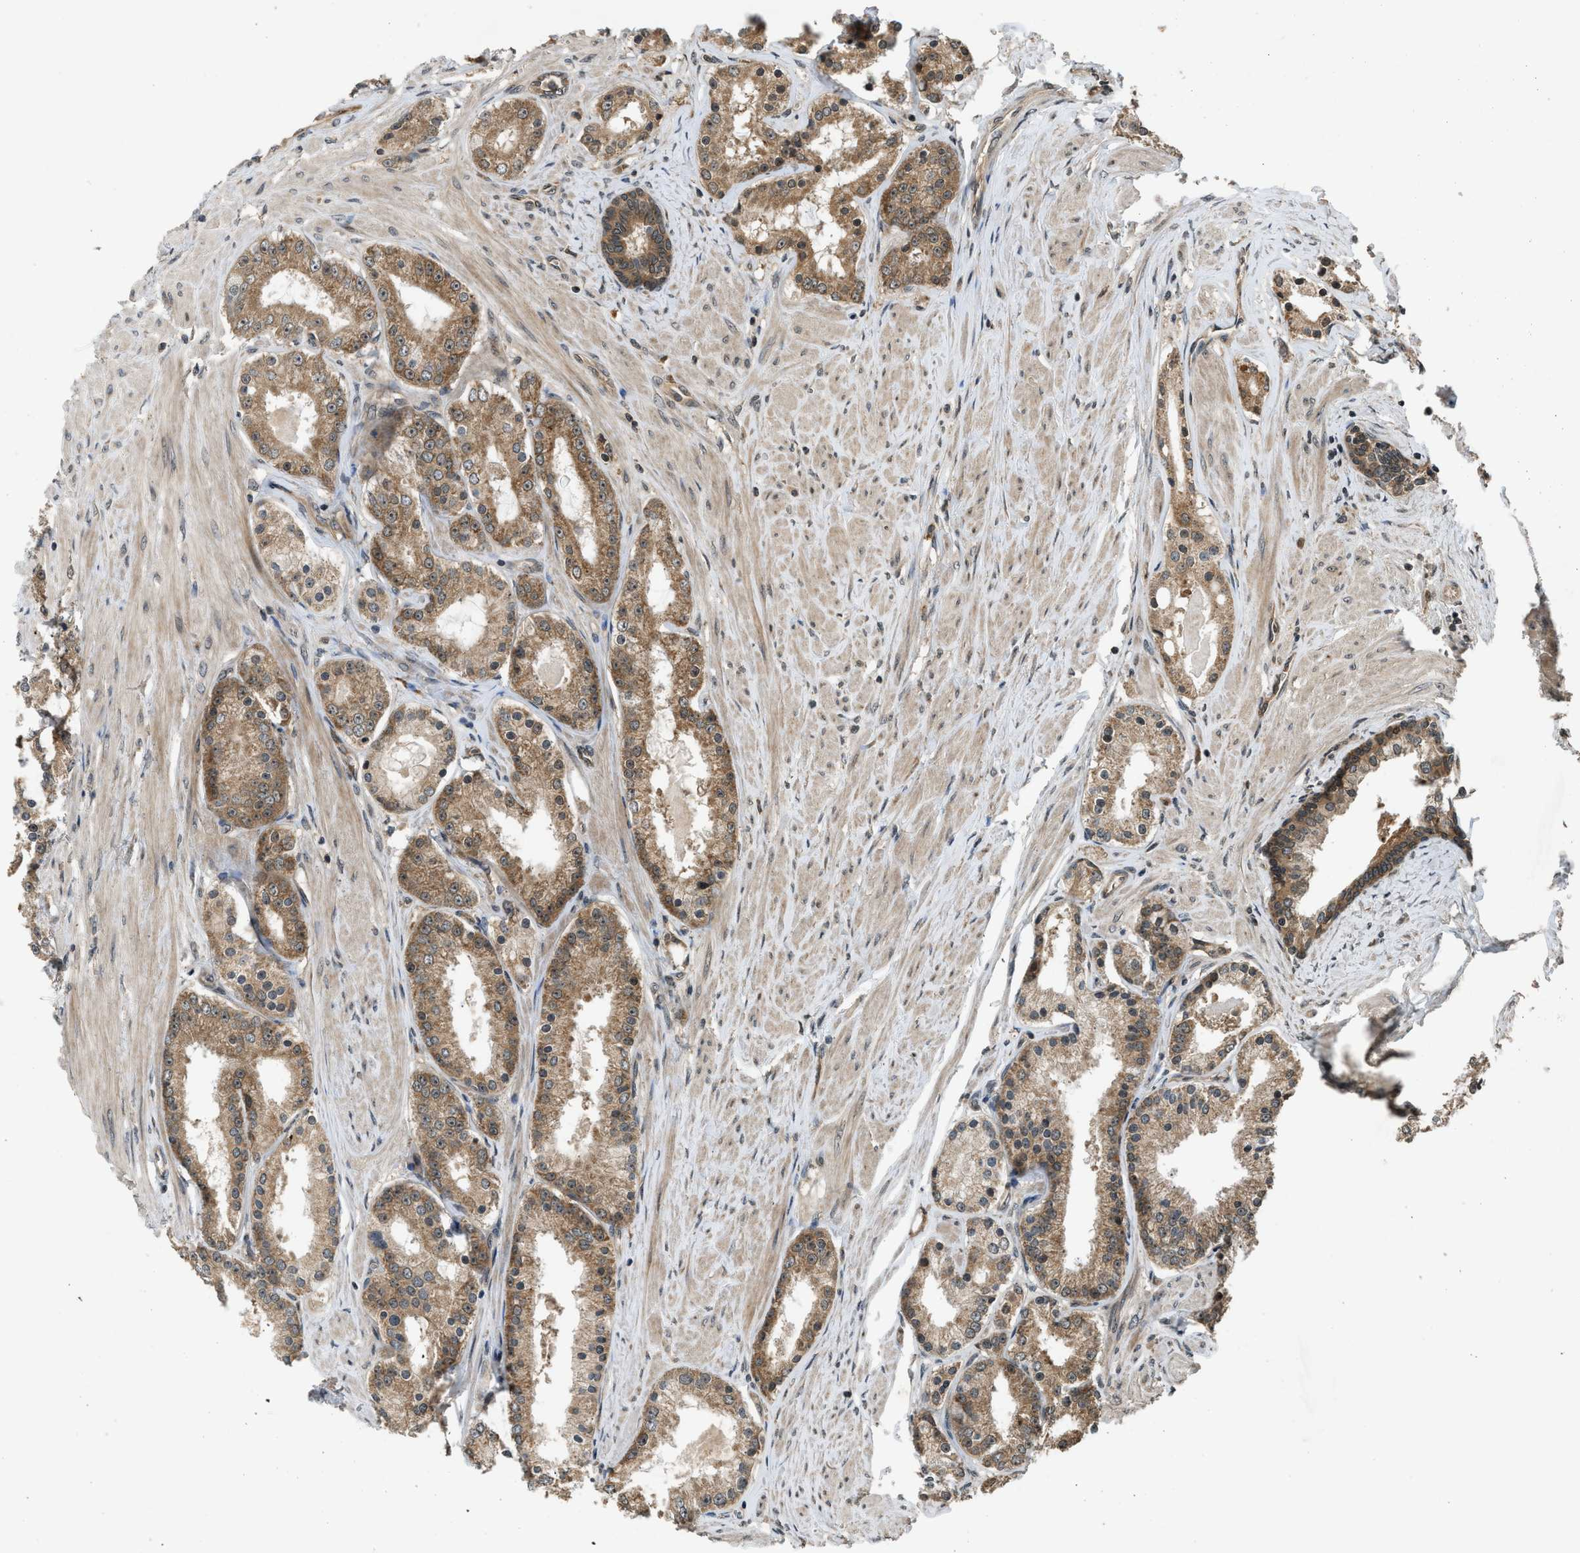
{"staining": {"intensity": "moderate", "quantity": ">75%", "location": "cytoplasmic/membranous"}, "tissue": "prostate cancer", "cell_type": "Tumor cells", "image_type": "cancer", "snomed": [{"axis": "morphology", "description": "Adenocarcinoma, Low grade"}, {"axis": "topography", "description": "Prostate"}], "caption": "Immunohistochemistry (DAB) staining of adenocarcinoma (low-grade) (prostate) displays moderate cytoplasmic/membranous protein expression in about >75% of tumor cells. The staining is performed using DAB brown chromogen to label protein expression. The nuclei are counter-stained blue using hematoxylin.", "gene": "TXNL1", "patient": {"sex": "male", "age": 63}}